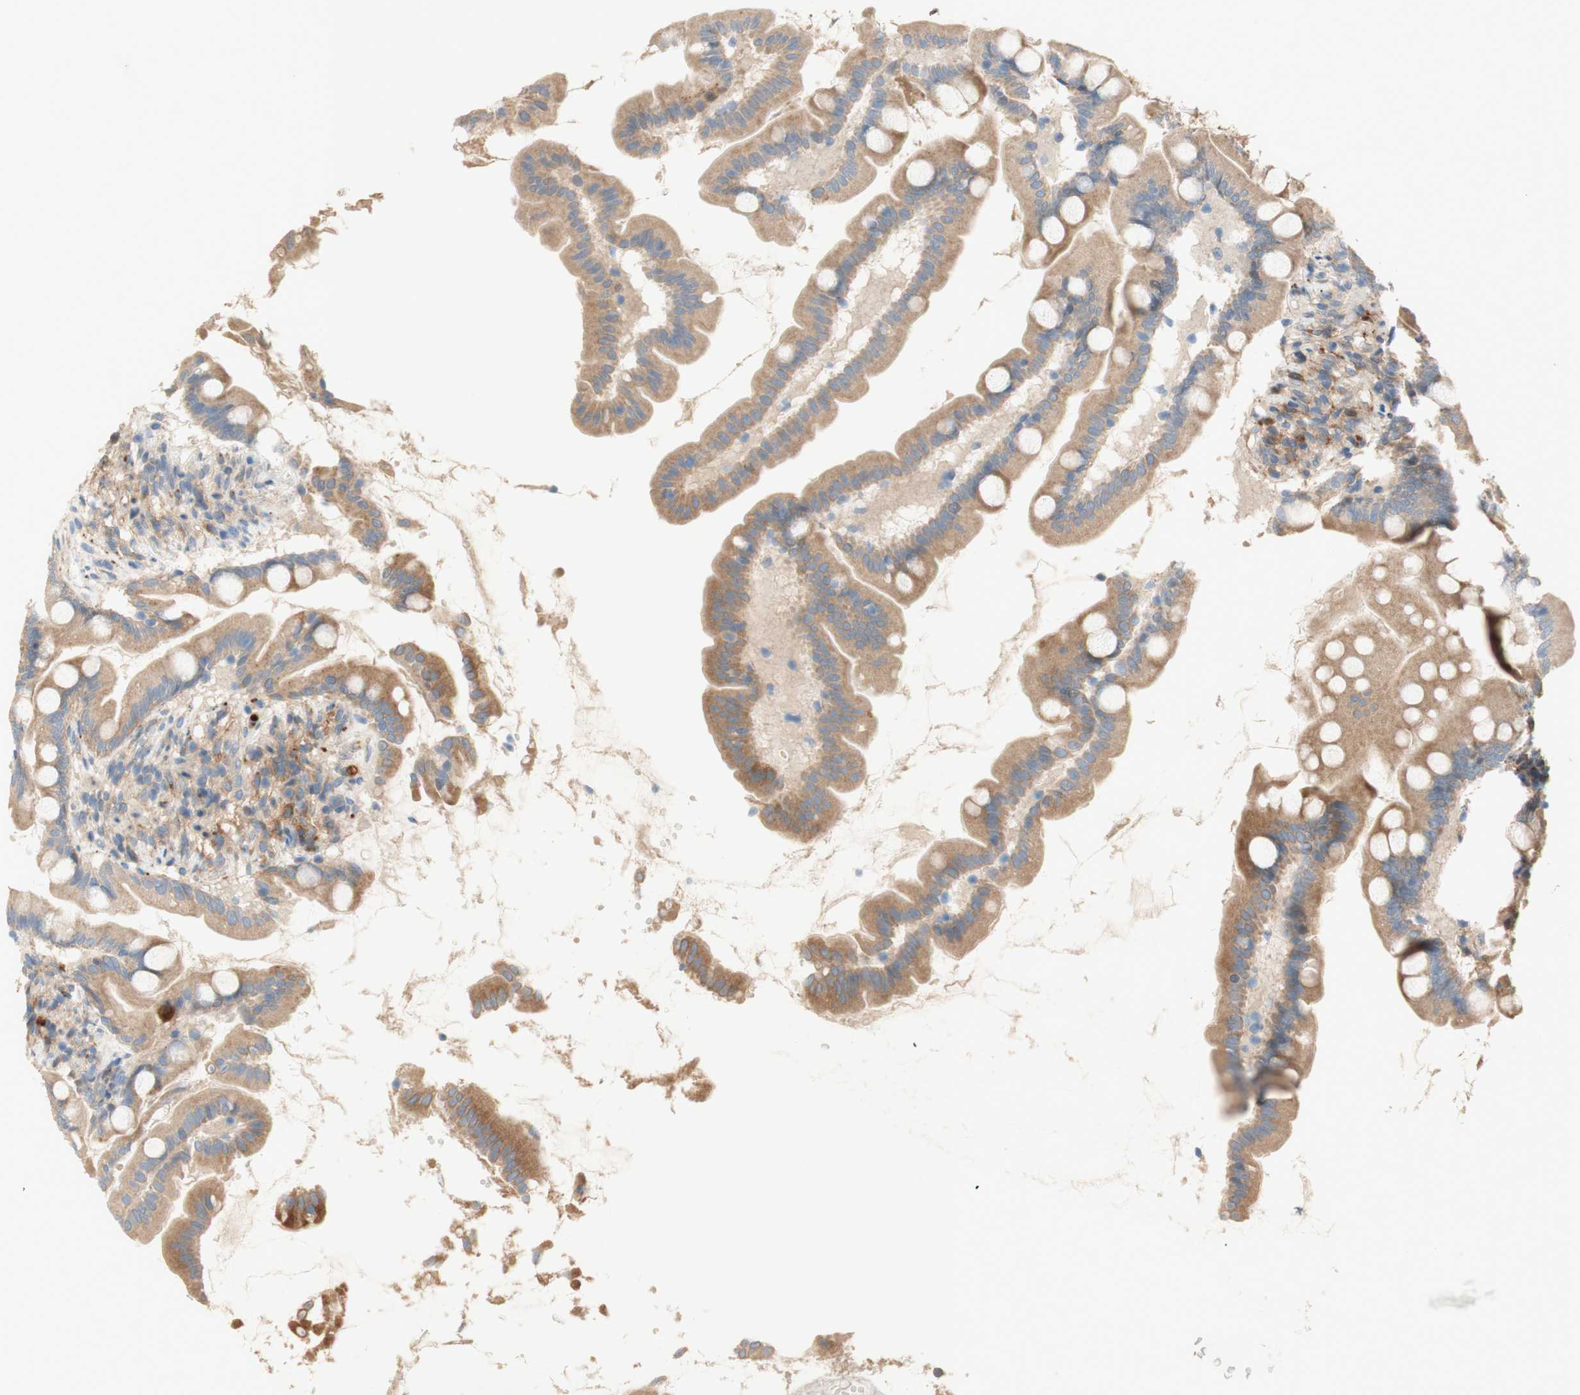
{"staining": {"intensity": "moderate", "quantity": ">75%", "location": "cytoplasmic/membranous"}, "tissue": "small intestine", "cell_type": "Glandular cells", "image_type": "normal", "snomed": [{"axis": "morphology", "description": "Normal tissue, NOS"}, {"axis": "topography", "description": "Small intestine"}], "caption": "Immunohistochemical staining of unremarkable small intestine shows medium levels of moderate cytoplasmic/membranous expression in approximately >75% of glandular cells. Using DAB (3,3'-diaminobenzidine) (brown) and hematoxylin (blue) stains, captured at high magnification using brightfield microscopy.", "gene": "PTPN21", "patient": {"sex": "female", "age": 56}}